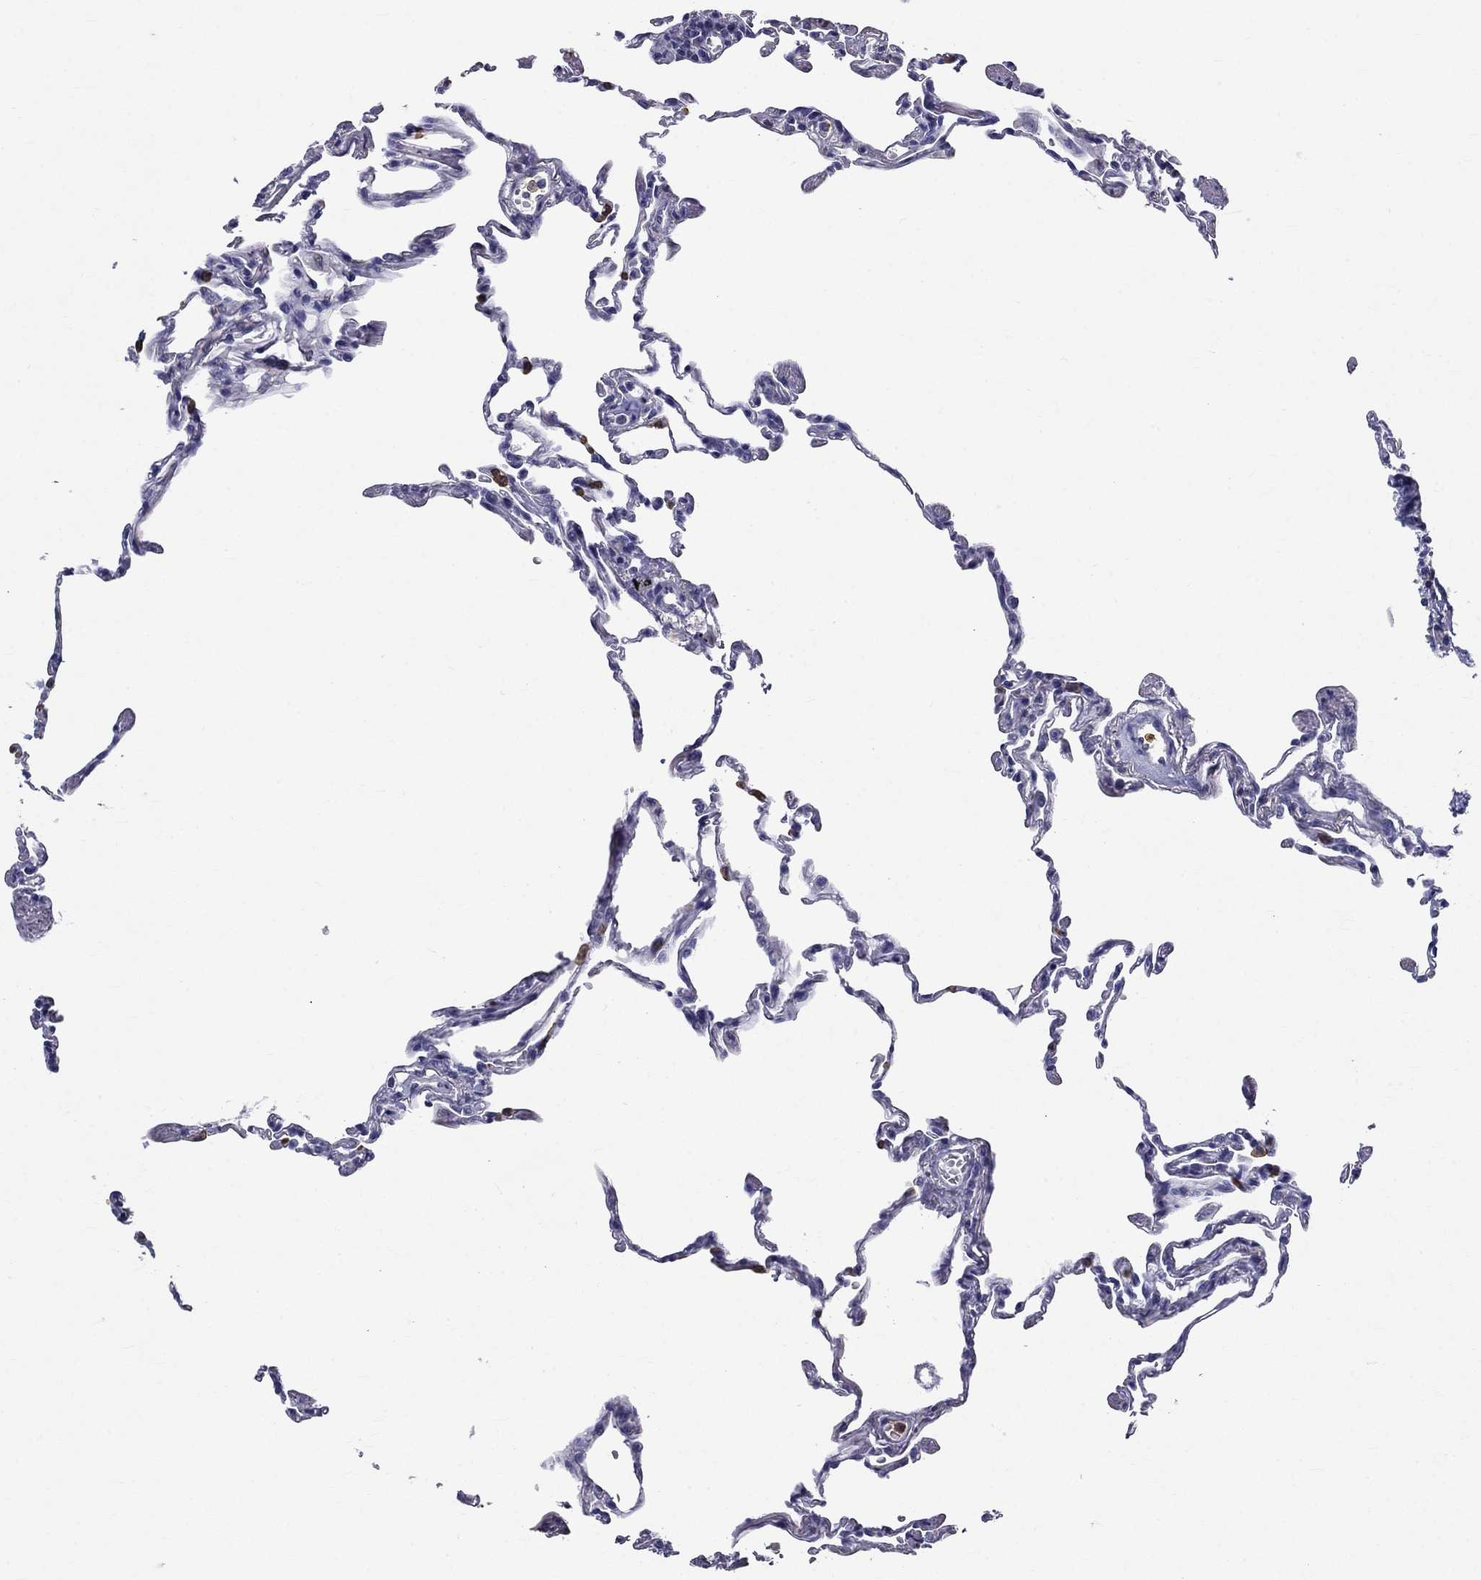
{"staining": {"intensity": "negative", "quantity": "none", "location": "none"}, "tissue": "lung", "cell_type": "Alveolar cells", "image_type": "normal", "snomed": [{"axis": "morphology", "description": "Normal tissue, NOS"}, {"axis": "topography", "description": "Lung"}], "caption": "Immunohistochemistry image of unremarkable human lung stained for a protein (brown), which displays no staining in alveolar cells. (Immunohistochemistry, brightfield microscopy, high magnification).", "gene": "IGSF8", "patient": {"sex": "female", "age": 57}}